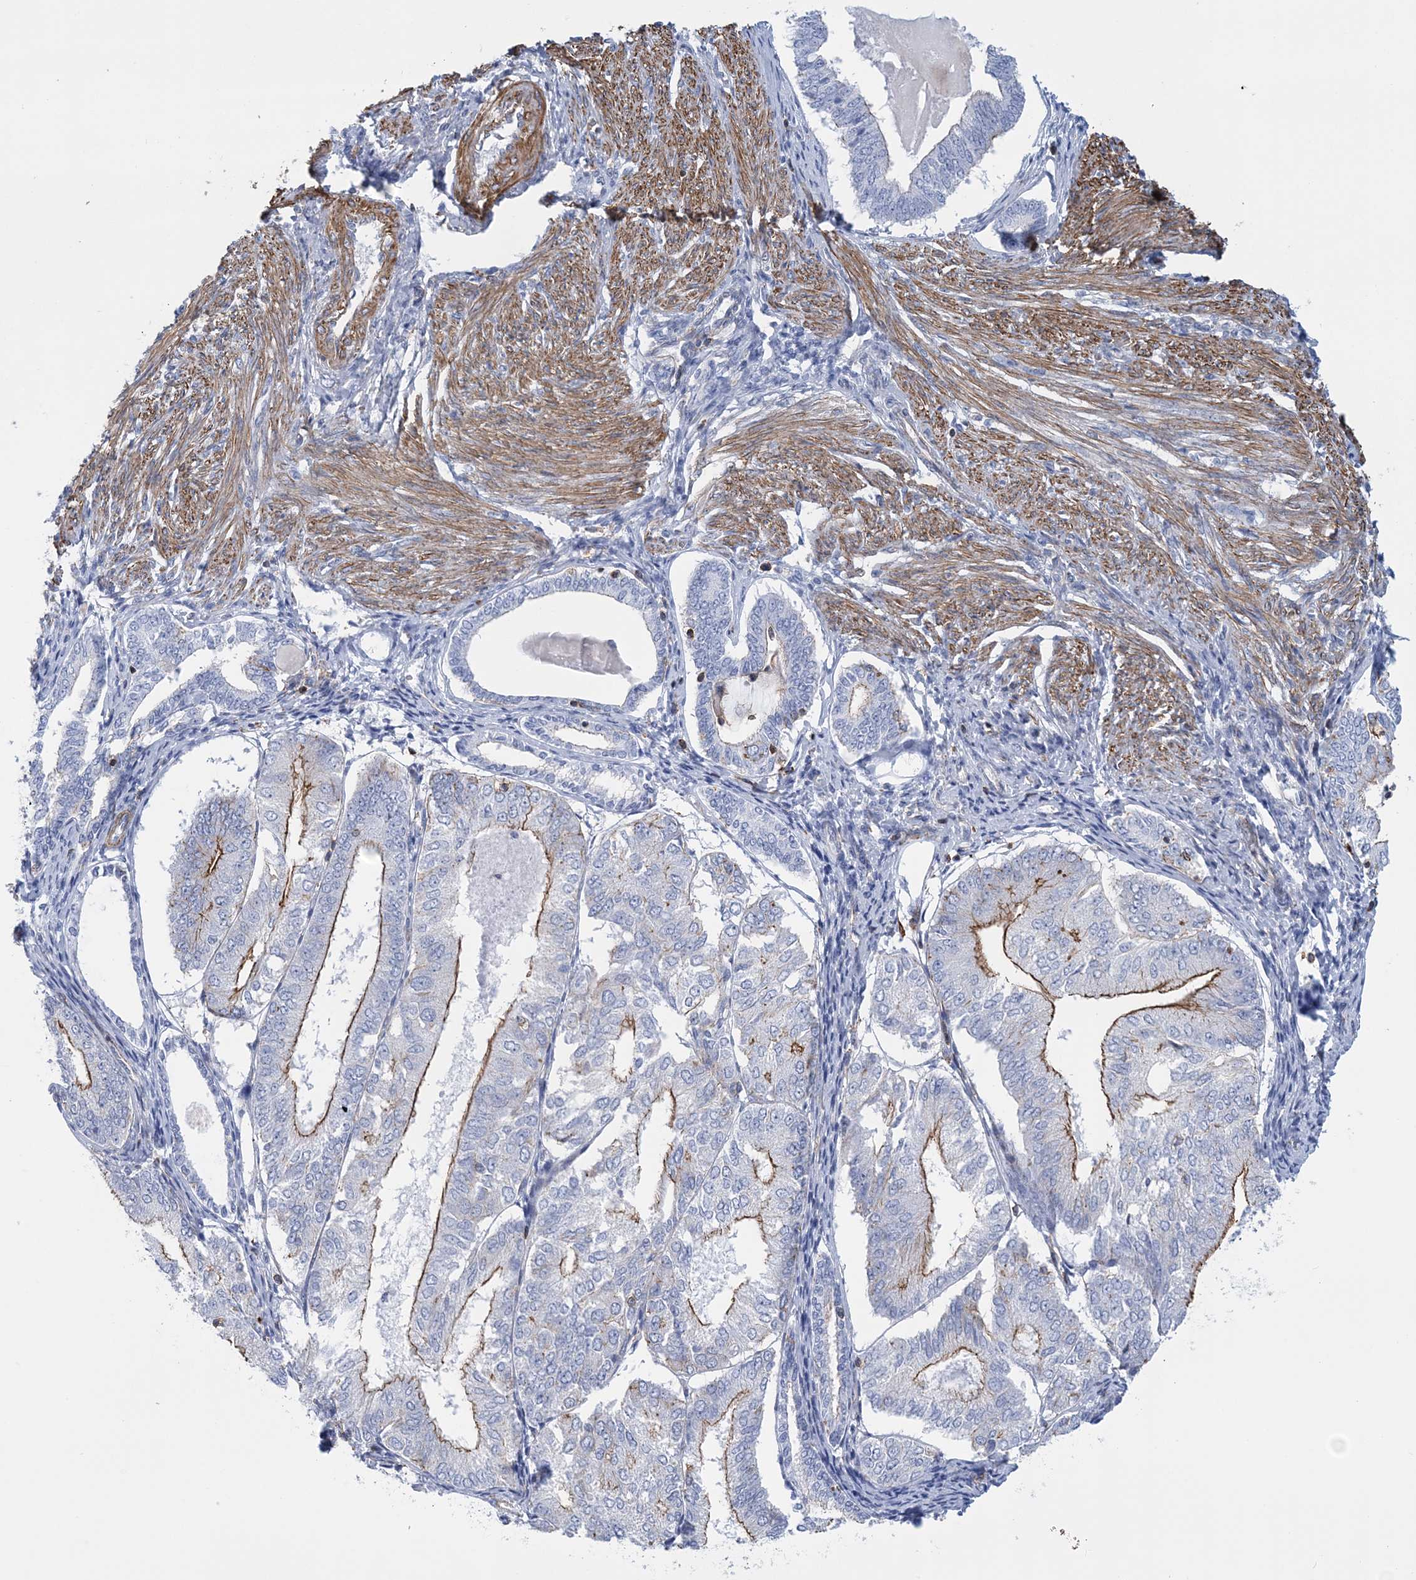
{"staining": {"intensity": "moderate", "quantity": "25%-75%", "location": "cytoplasmic/membranous"}, "tissue": "endometrial cancer", "cell_type": "Tumor cells", "image_type": "cancer", "snomed": [{"axis": "morphology", "description": "Adenocarcinoma, NOS"}, {"axis": "topography", "description": "Endometrium"}], "caption": "Immunohistochemistry (IHC) photomicrograph of endometrial cancer stained for a protein (brown), which shows medium levels of moderate cytoplasmic/membranous staining in approximately 25%-75% of tumor cells.", "gene": "C11orf21", "patient": {"sex": "female", "age": 81}}